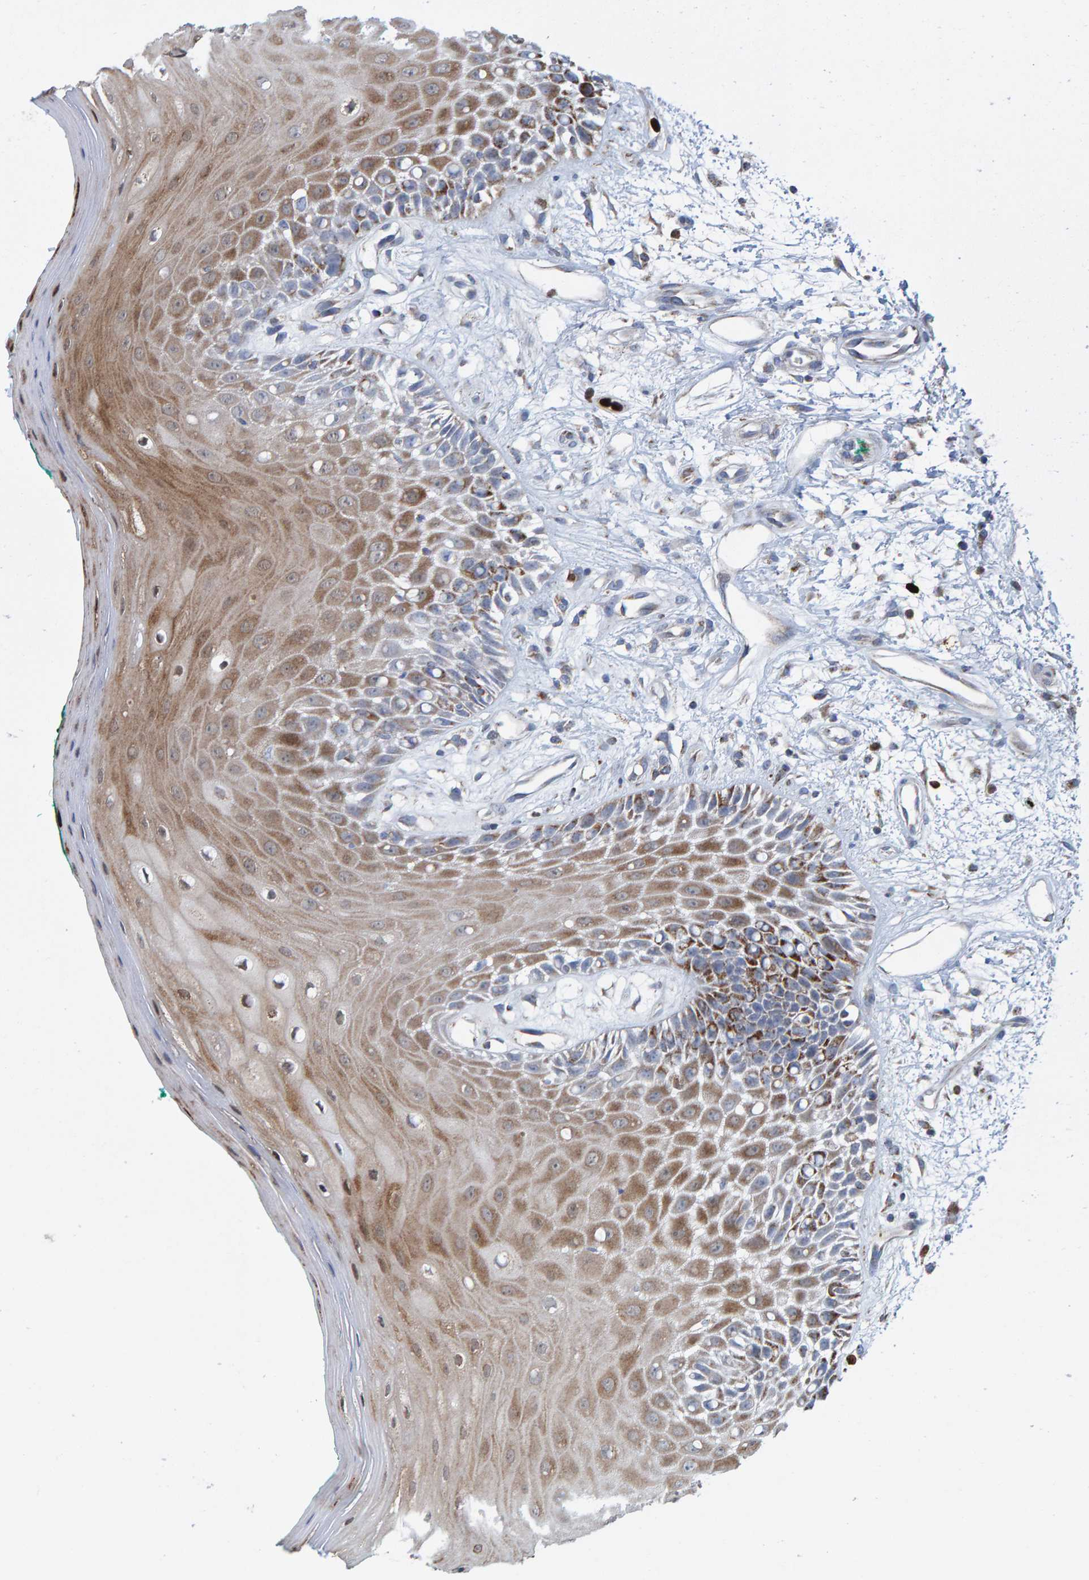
{"staining": {"intensity": "moderate", "quantity": ">75%", "location": "cytoplasmic/membranous"}, "tissue": "oral mucosa", "cell_type": "Squamous epithelial cells", "image_type": "normal", "snomed": [{"axis": "morphology", "description": "Normal tissue, NOS"}, {"axis": "morphology", "description": "Squamous cell carcinoma, NOS"}, {"axis": "topography", "description": "Skeletal muscle"}, {"axis": "topography", "description": "Oral tissue"}, {"axis": "topography", "description": "Head-Neck"}], "caption": "Immunohistochemistry (IHC) image of unremarkable human oral mucosa stained for a protein (brown), which shows medium levels of moderate cytoplasmic/membranous staining in about >75% of squamous epithelial cells.", "gene": "B9D1", "patient": {"sex": "female", "age": 84}}